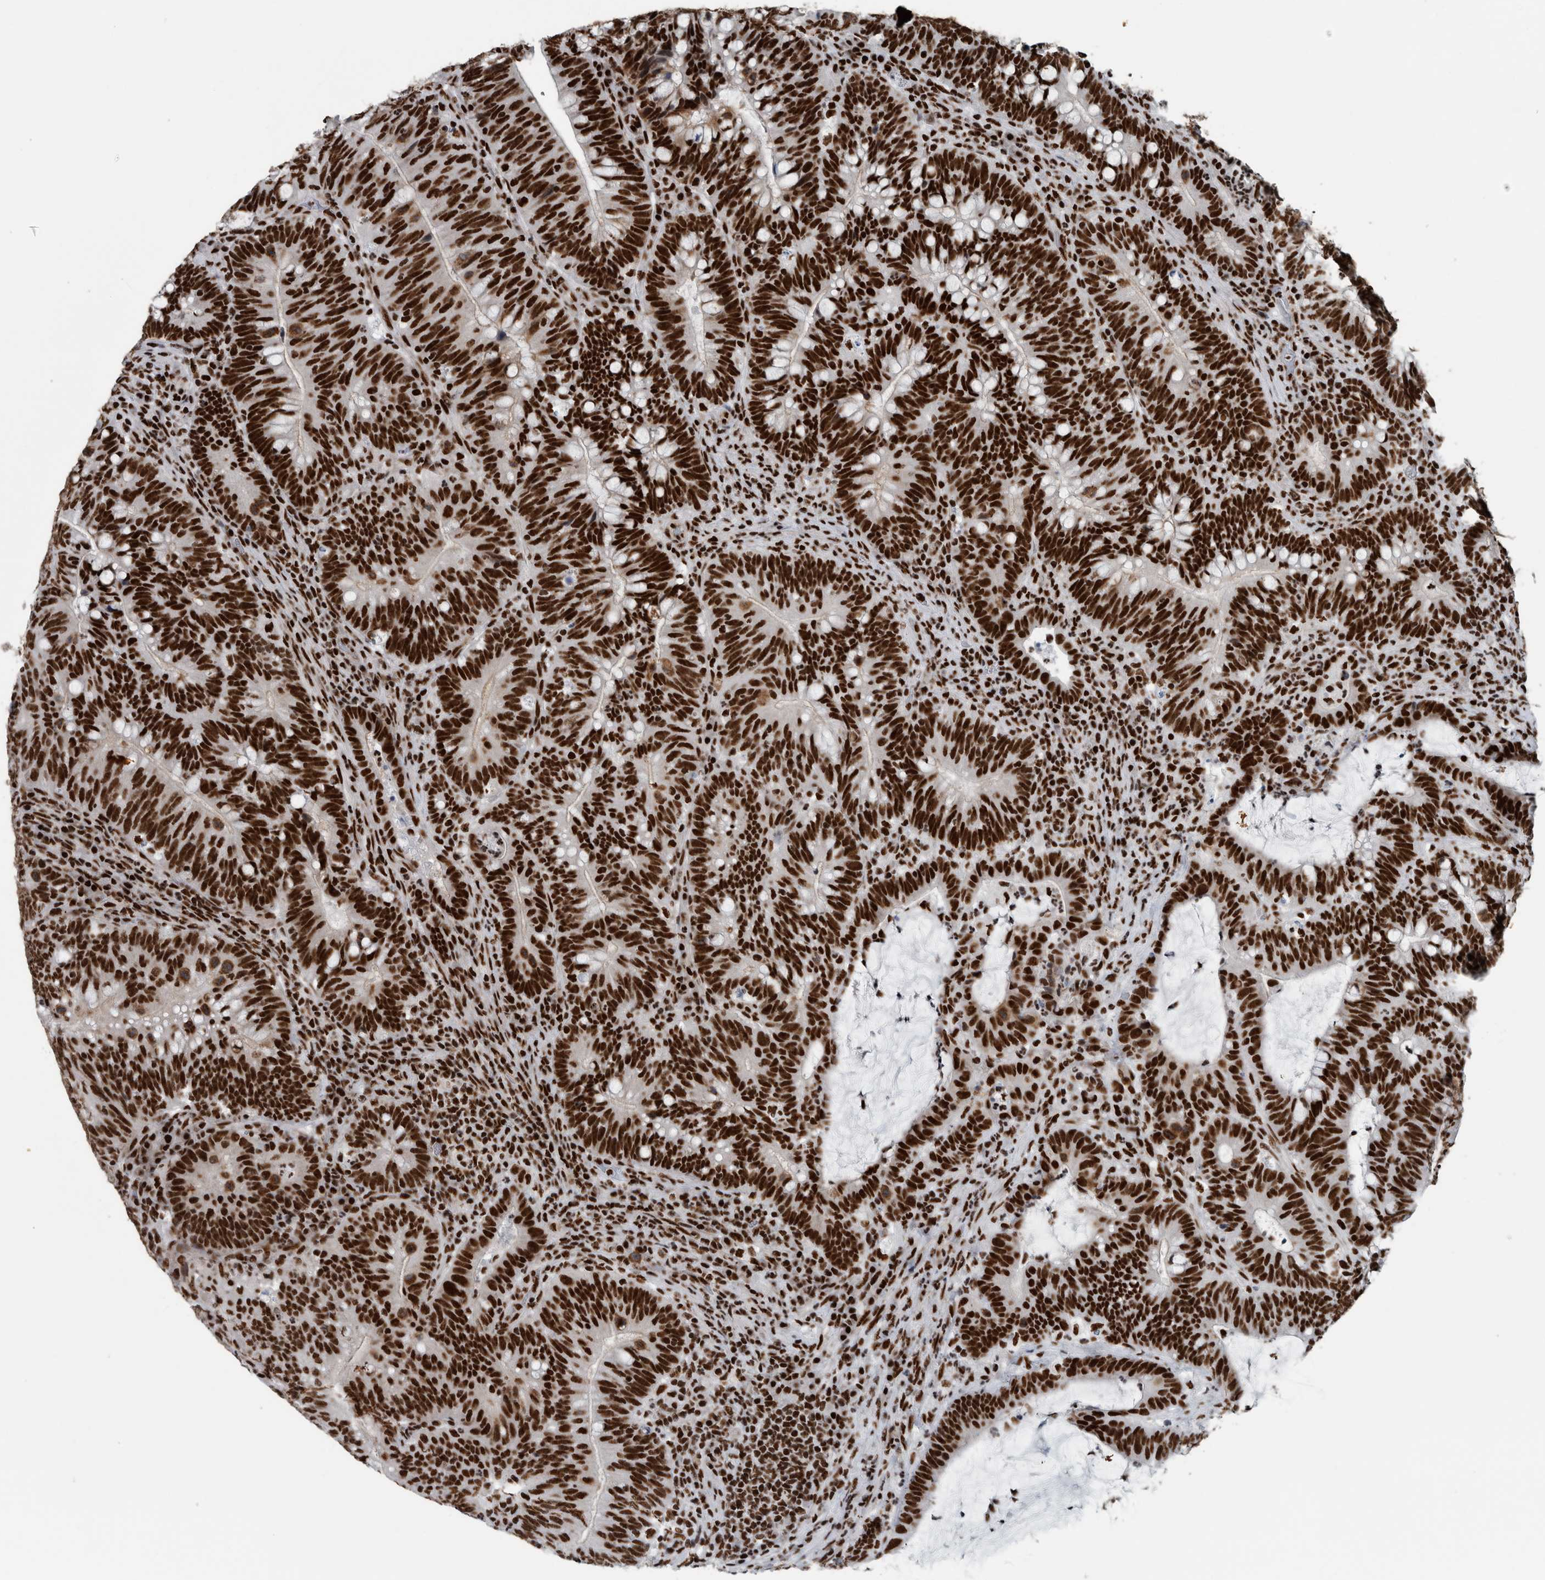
{"staining": {"intensity": "strong", "quantity": ">75%", "location": "nuclear"}, "tissue": "colorectal cancer", "cell_type": "Tumor cells", "image_type": "cancer", "snomed": [{"axis": "morphology", "description": "Adenocarcinoma, NOS"}, {"axis": "topography", "description": "Colon"}], "caption": "A photomicrograph of colorectal cancer (adenocarcinoma) stained for a protein demonstrates strong nuclear brown staining in tumor cells. The staining was performed using DAB (3,3'-diaminobenzidine) to visualize the protein expression in brown, while the nuclei were stained in blue with hematoxylin (Magnification: 20x).", "gene": "DNMT3A", "patient": {"sex": "female", "age": 66}}